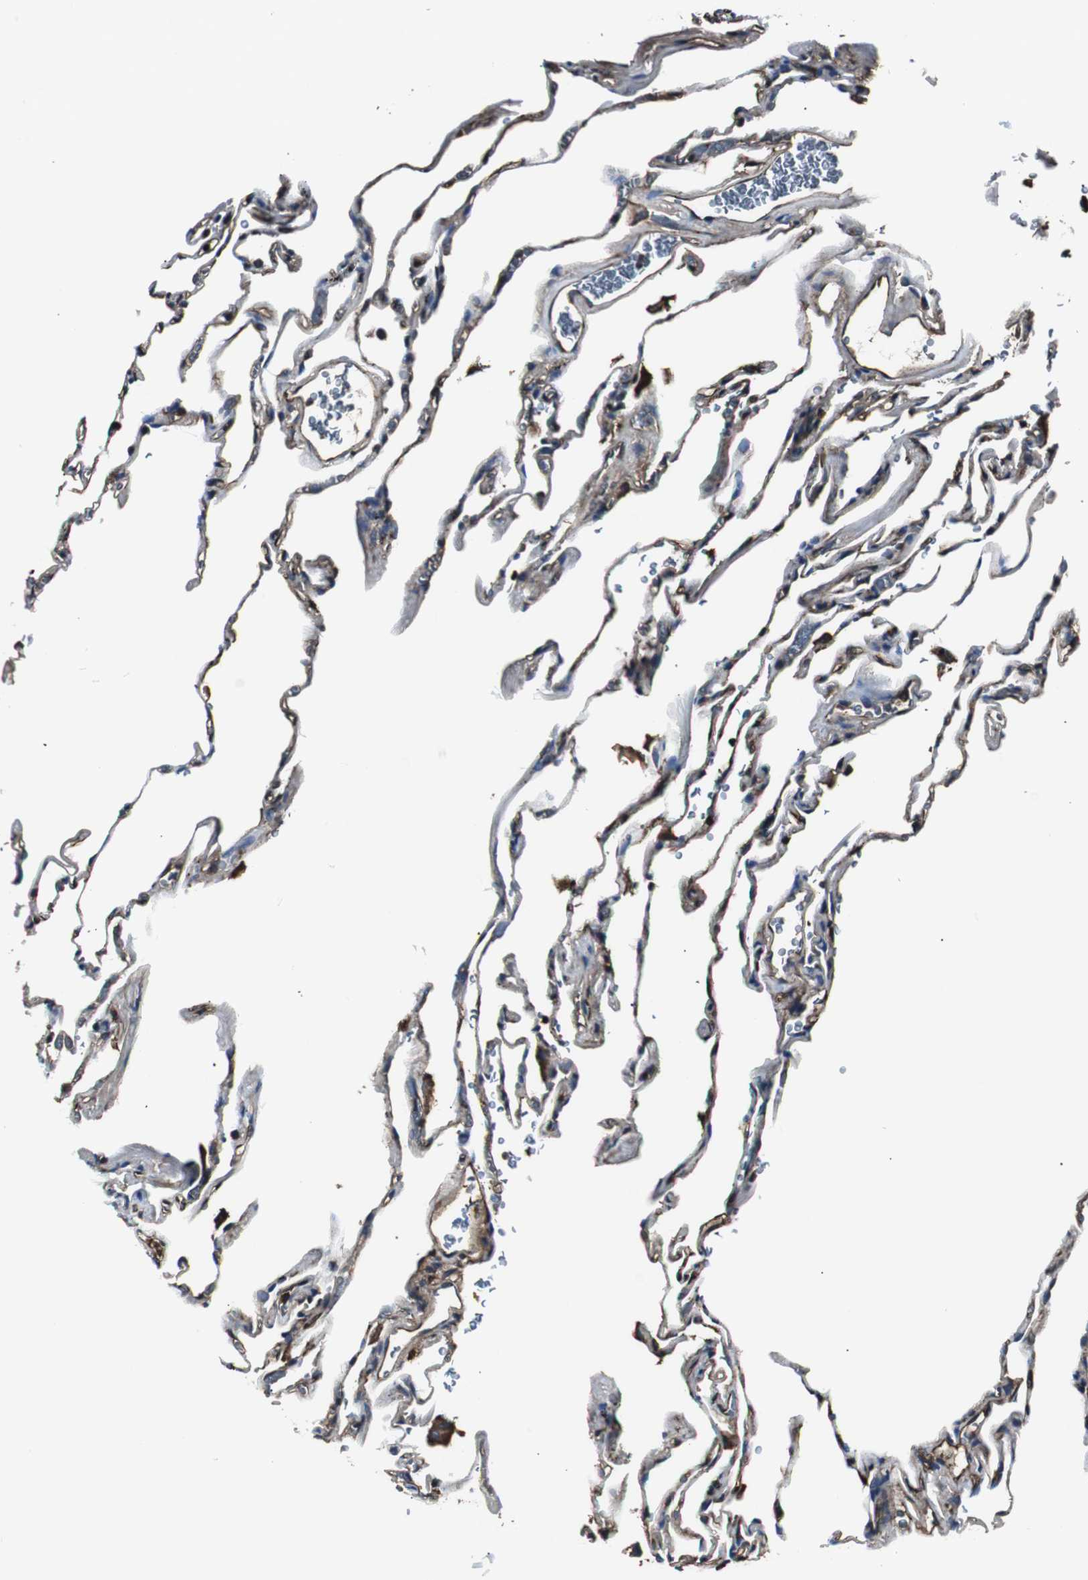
{"staining": {"intensity": "strong", "quantity": "25%-75%", "location": "cytoplasmic/membranous"}, "tissue": "lung", "cell_type": "Alveolar cells", "image_type": "normal", "snomed": [{"axis": "morphology", "description": "Normal tissue, NOS"}, {"axis": "morphology", "description": "Inflammation, NOS"}, {"axis": "topography", "description": "Lung"}], "caption": "Strong cytoplasmic/membranous protein expression is present in about 25%-75% of alveolar cells in lung. Immunohistochemistry (ihc) stains the protein of interest in brown and the nuclei are stained blue.", "gene": "B2M", "patient": {"sex": "male", "age": 69}}